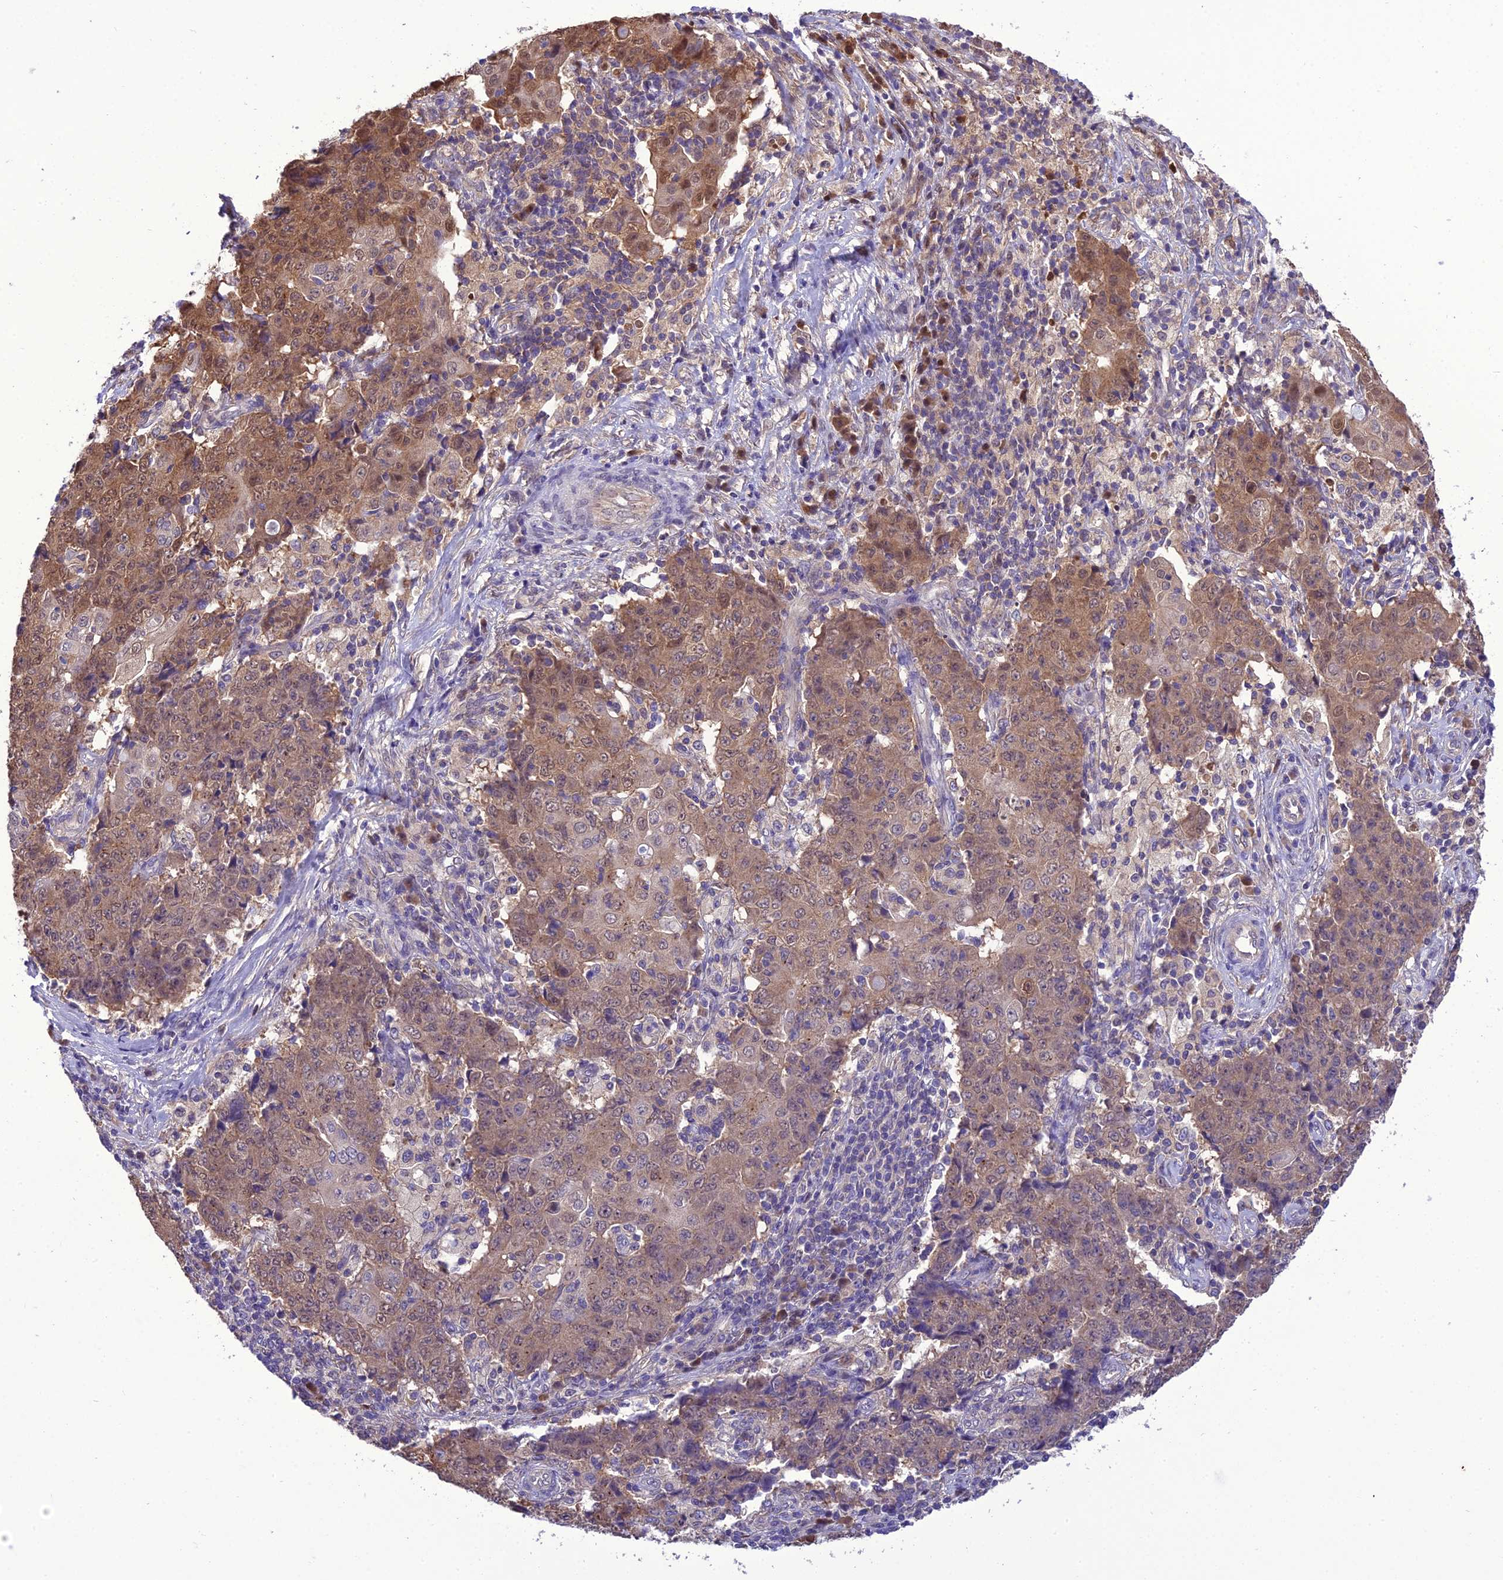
{"staining": {"intensity": "moderate", "quantity": ">75%", "location": "cytoplasmic/membranous"}, "tissue": "ovarian cancer", "cell_type": "Tumor cells", "image_type": "cancer", "snomed": [{"axis": "morphology", "description": "Carcinoma, endometroid"}, {"axis": "topography", "description": "Ovary"}], "caption": "This micrograph exhibits immunohistochemistry staining of ovarian cancer, with medium moderate cytoplasmic/membranous staining in about >75% of tumor cells.", "gene": "BORCS6", "patient": {"sex": "female", "age": 42}}